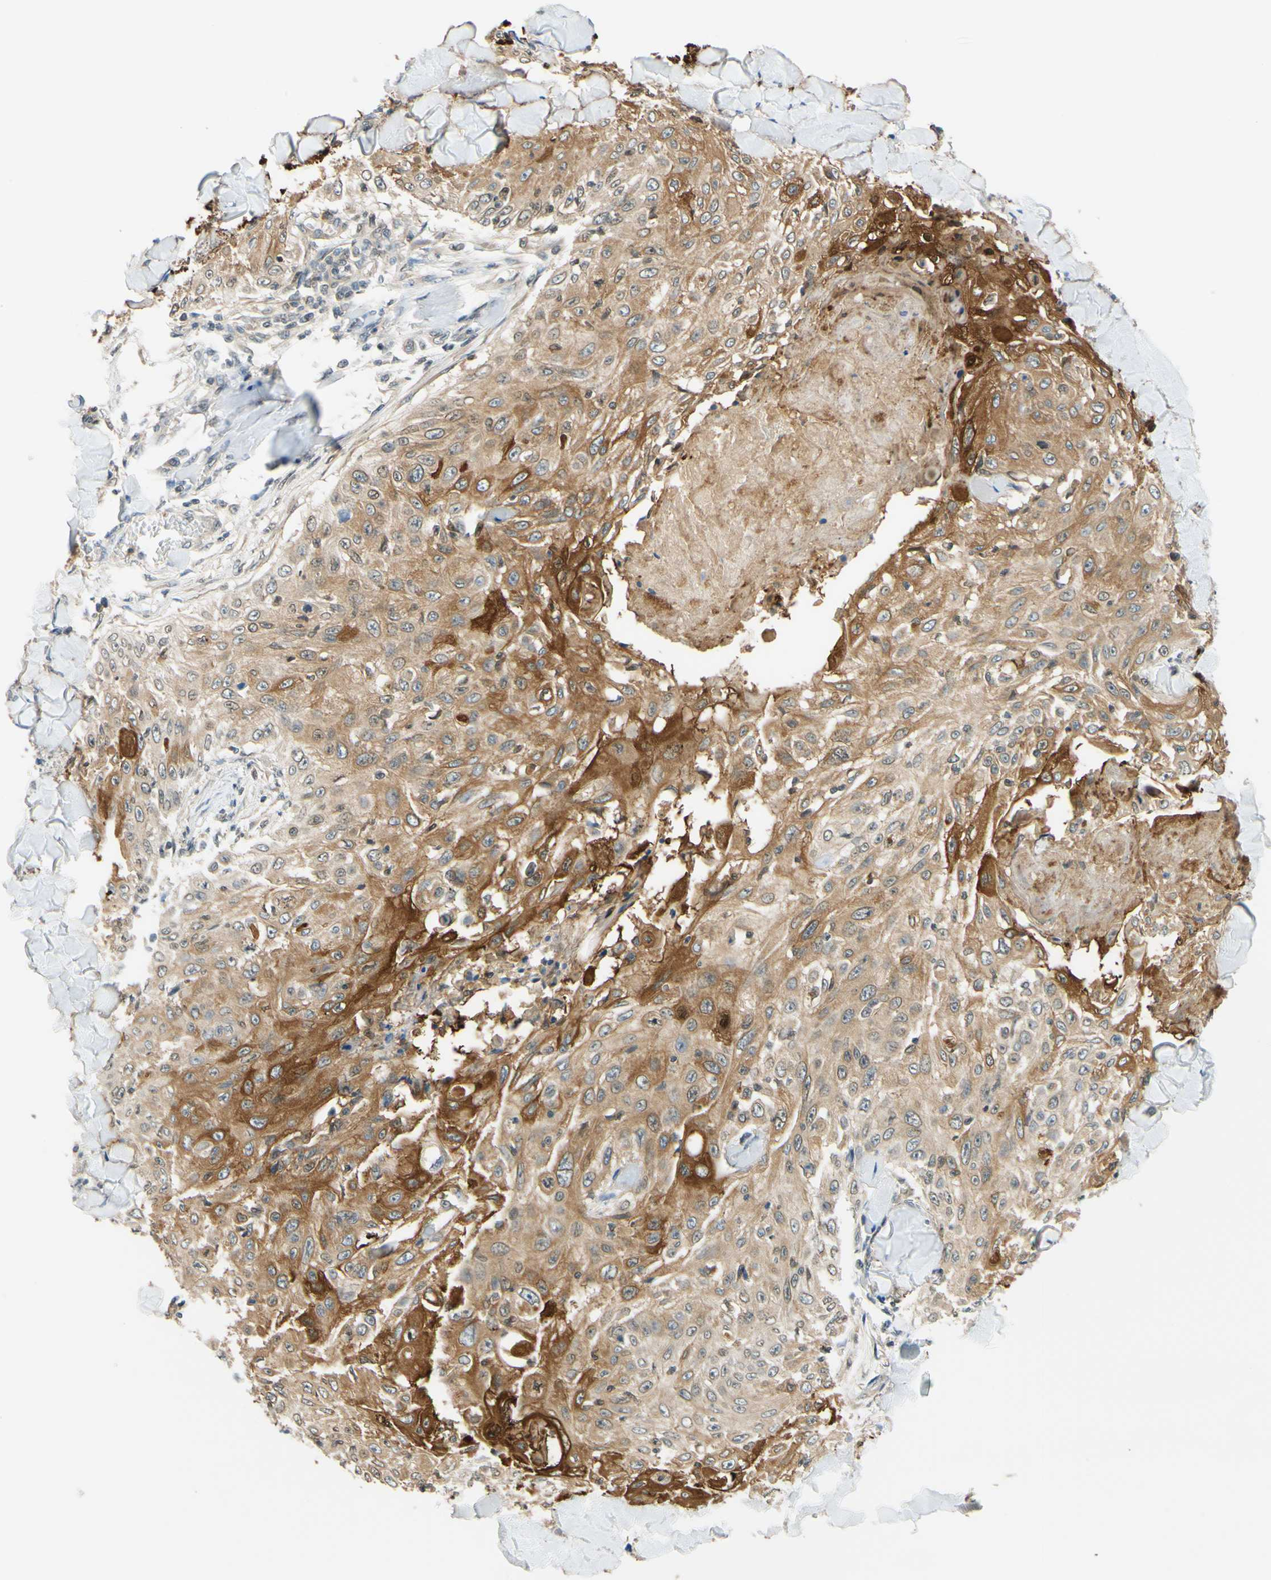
{"staining": {"intensity": "moderate", "quantity": ">75%", "location": "cytoplasmic/membranous"}, "tissue": "skin cancer", "cell_type": "Tumor cells", "image_type": "cancer", "snomed": [{"axis": "morphology", "description": "Squamous cell carcinoma, NOS"}, {"axis": "topography", "description": "Skin"}], "caption": "IHC (DAB (3,3'-diaminobenzidine)) staining of skin cancer demonstrates moderate cytoplasmic/membranous protein positivity in about >75% of tumor cells.", "gene": "C2CD2L", "patient": {"sex": "male", "age": 86}}